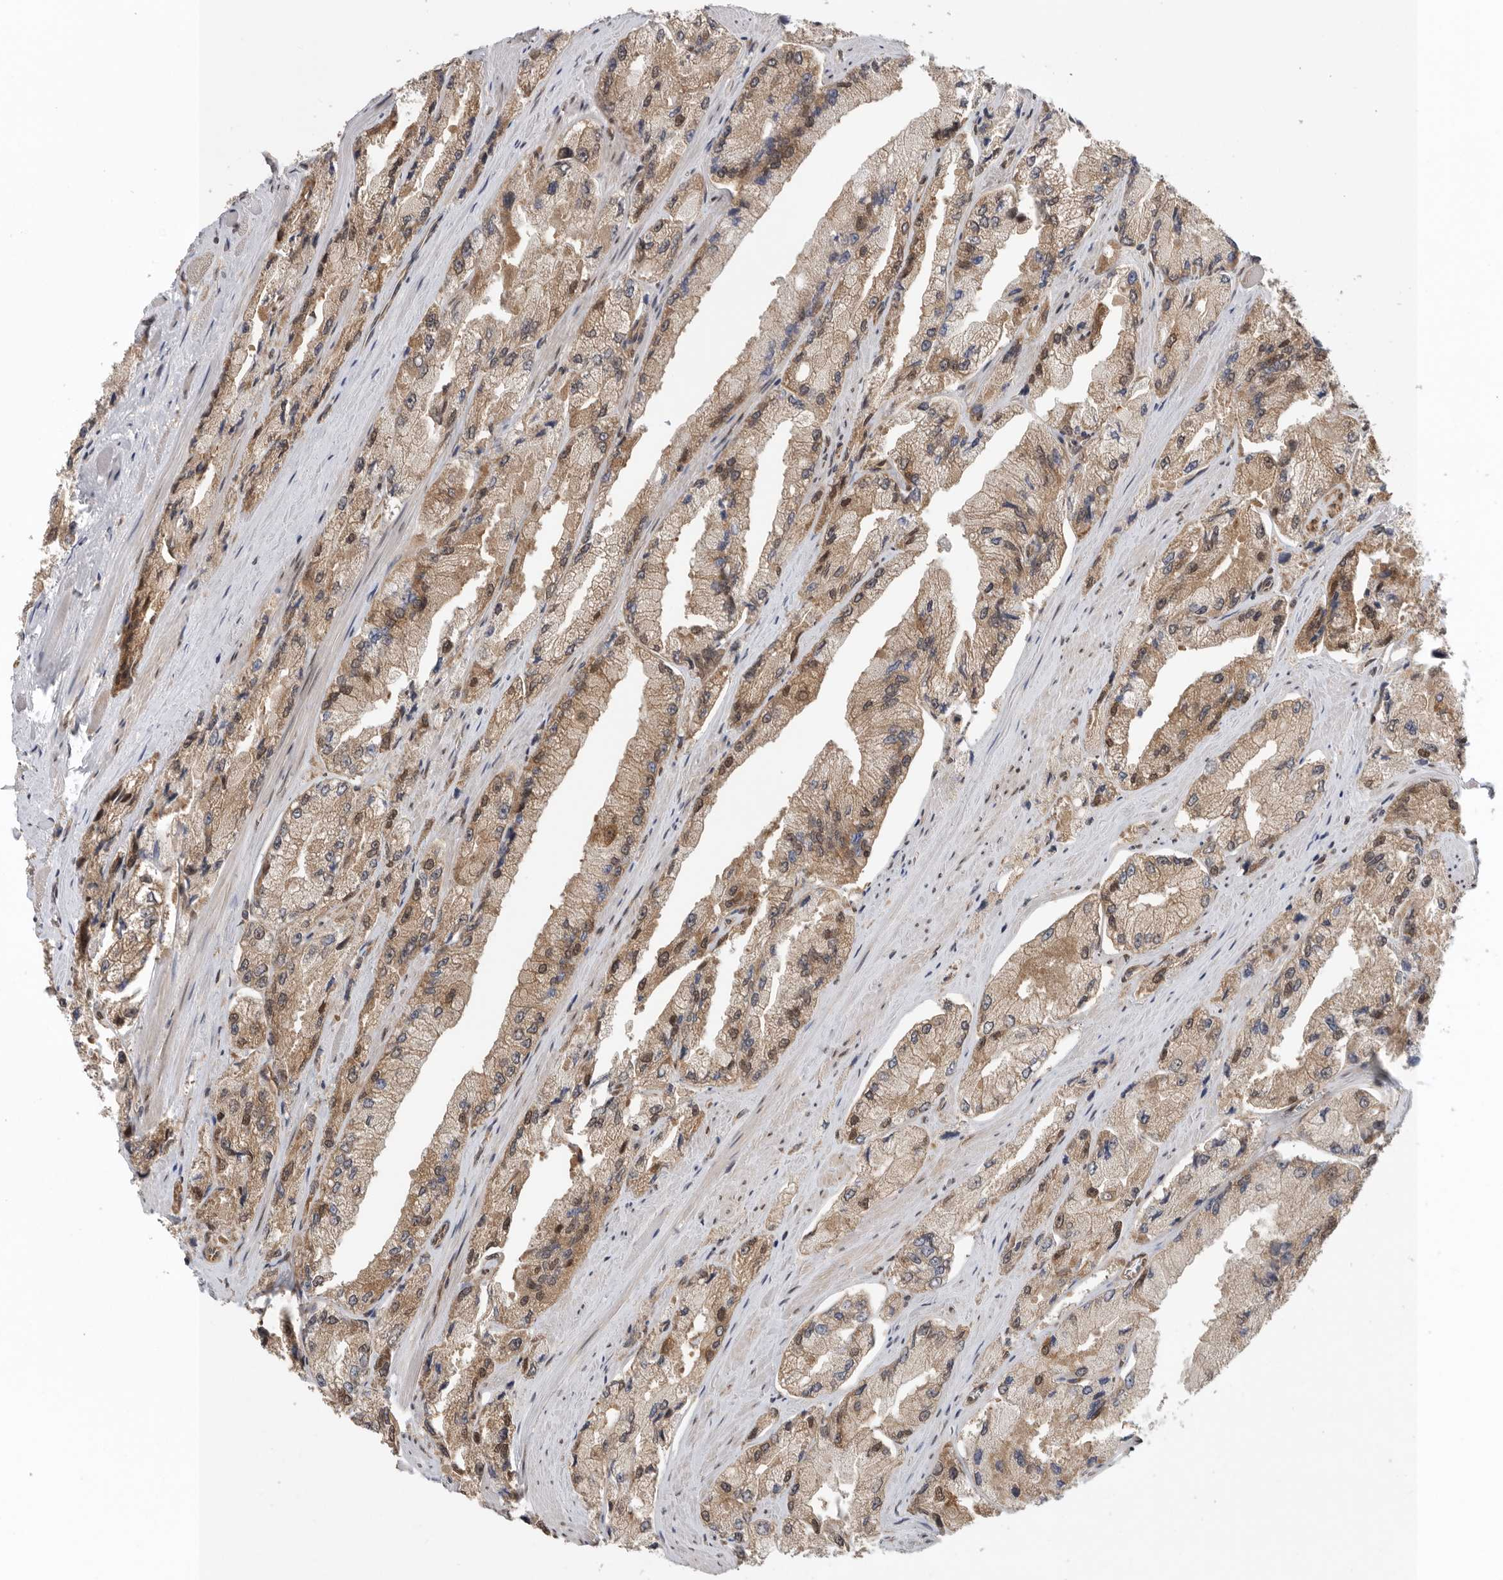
{"staining": {"intensity": "moderate", "quantity": ">75%", "location": "cytoplasmic/membranous,nuclear"}, "tissue": "prostate cancer", "cell_type": "Tumor cells", "image_type": "cancer", "snomed": [{"axis": "morphology", "description": "Adenocarcinoma, High grade"}, {"axis": "topography", "description": "Prostate"}], "caption": "High-grade adenocarcinoma (prostate) stained with a protein marker demonstrates moderate staining in tumor cells.", "gene": "VPS50", "patient": {"sex": "male", "age": 58}}